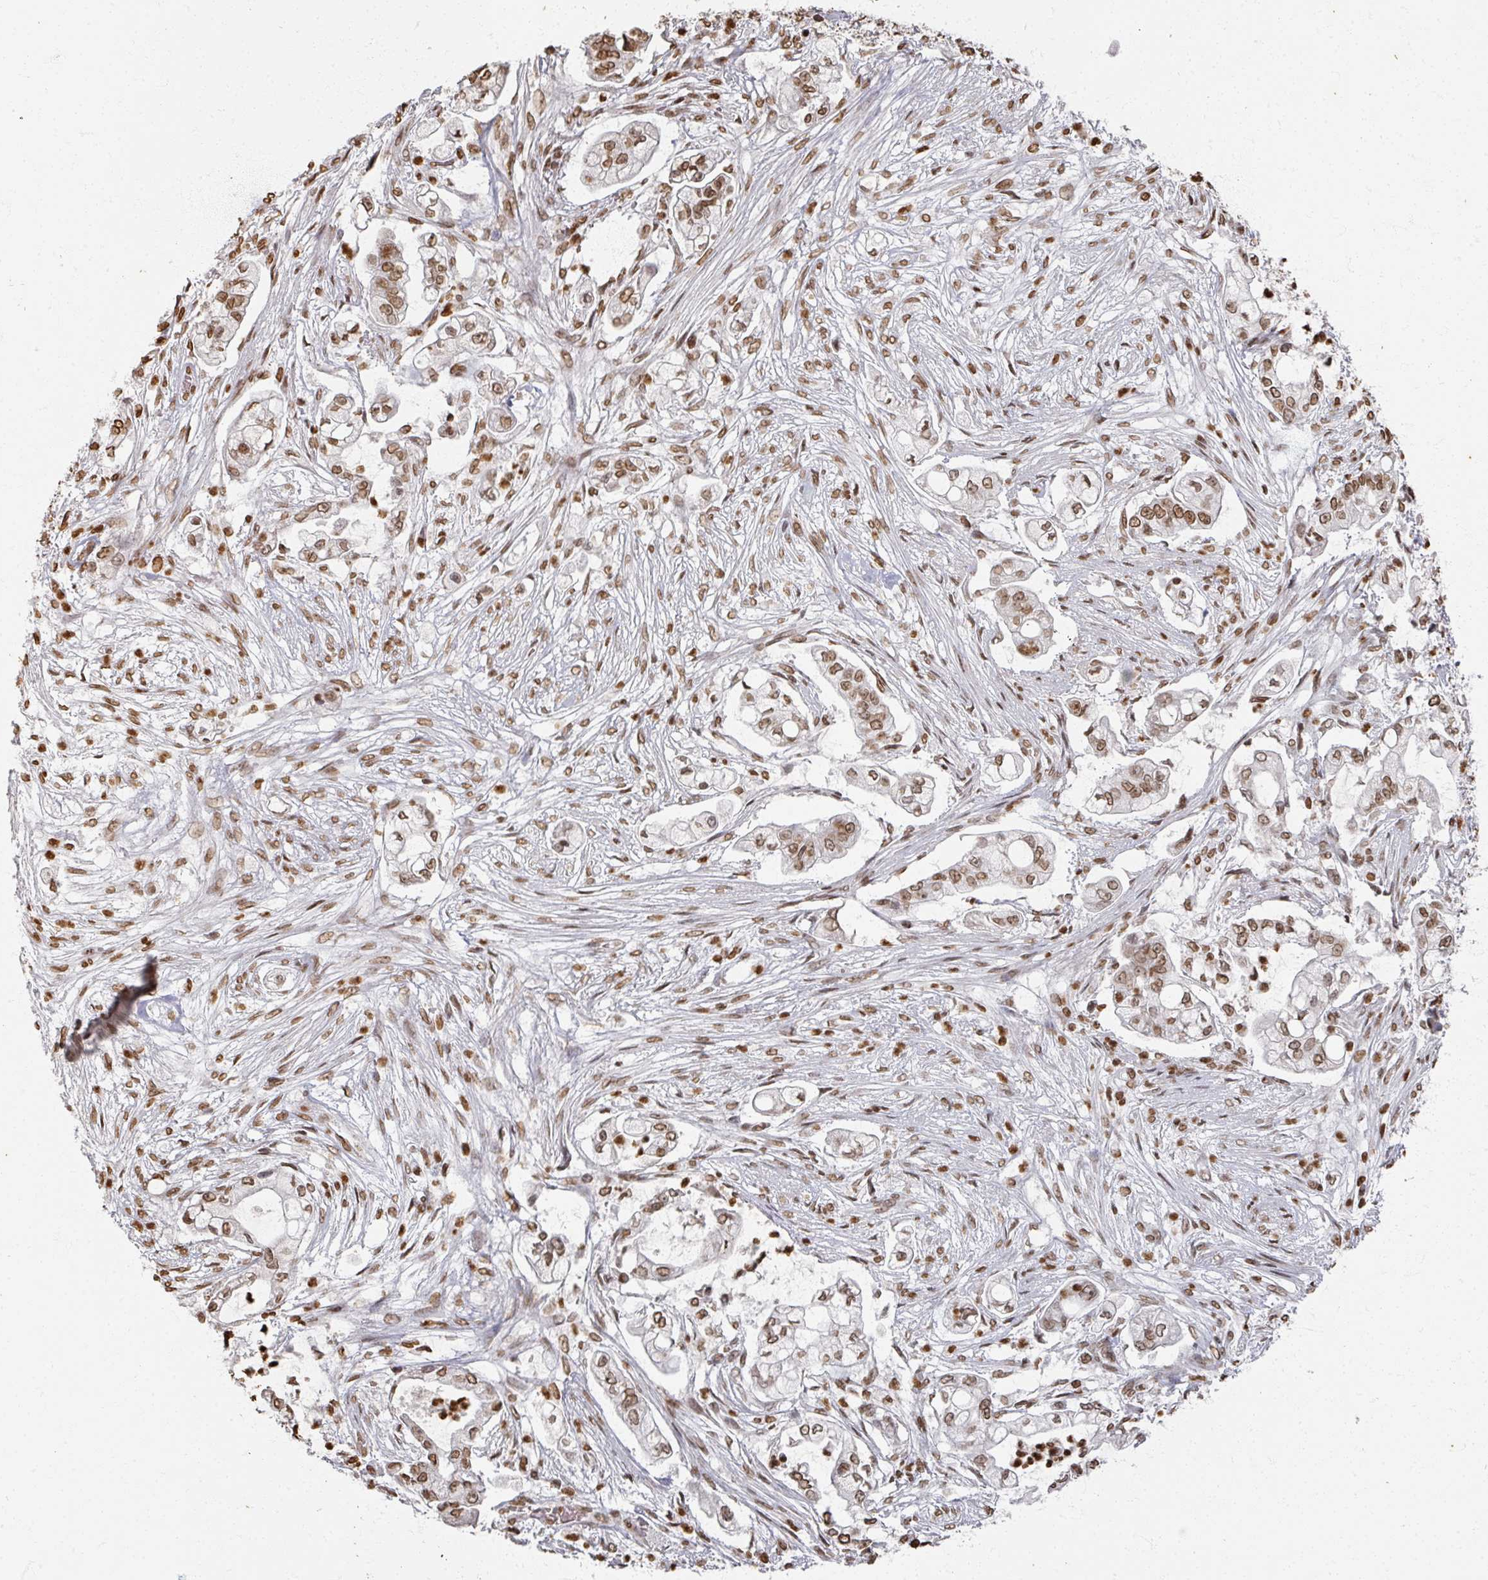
{"staining": {"intensity": "moderate", "quantity": ">75%", "location": "nuclear"}, "tissue": "pancreatic cancer", "cell_type": "Tumor cells", "image_type": "cancer", "snomed": [{"axis": "morphology", "description": "Adenocarcinoma, NOS"}, {"axis": "topography", "description": "Pancreas"}], "caption": "Tumor cells display moderate nuclear expression in approximately >75% of cells in pancreatic cancer (adenocarcinoma). (Brightfield microscopy of DAB IHC at high magnification).", "gene": "DCUN1D5", "patient": {"sex": "female", "age": 69}}